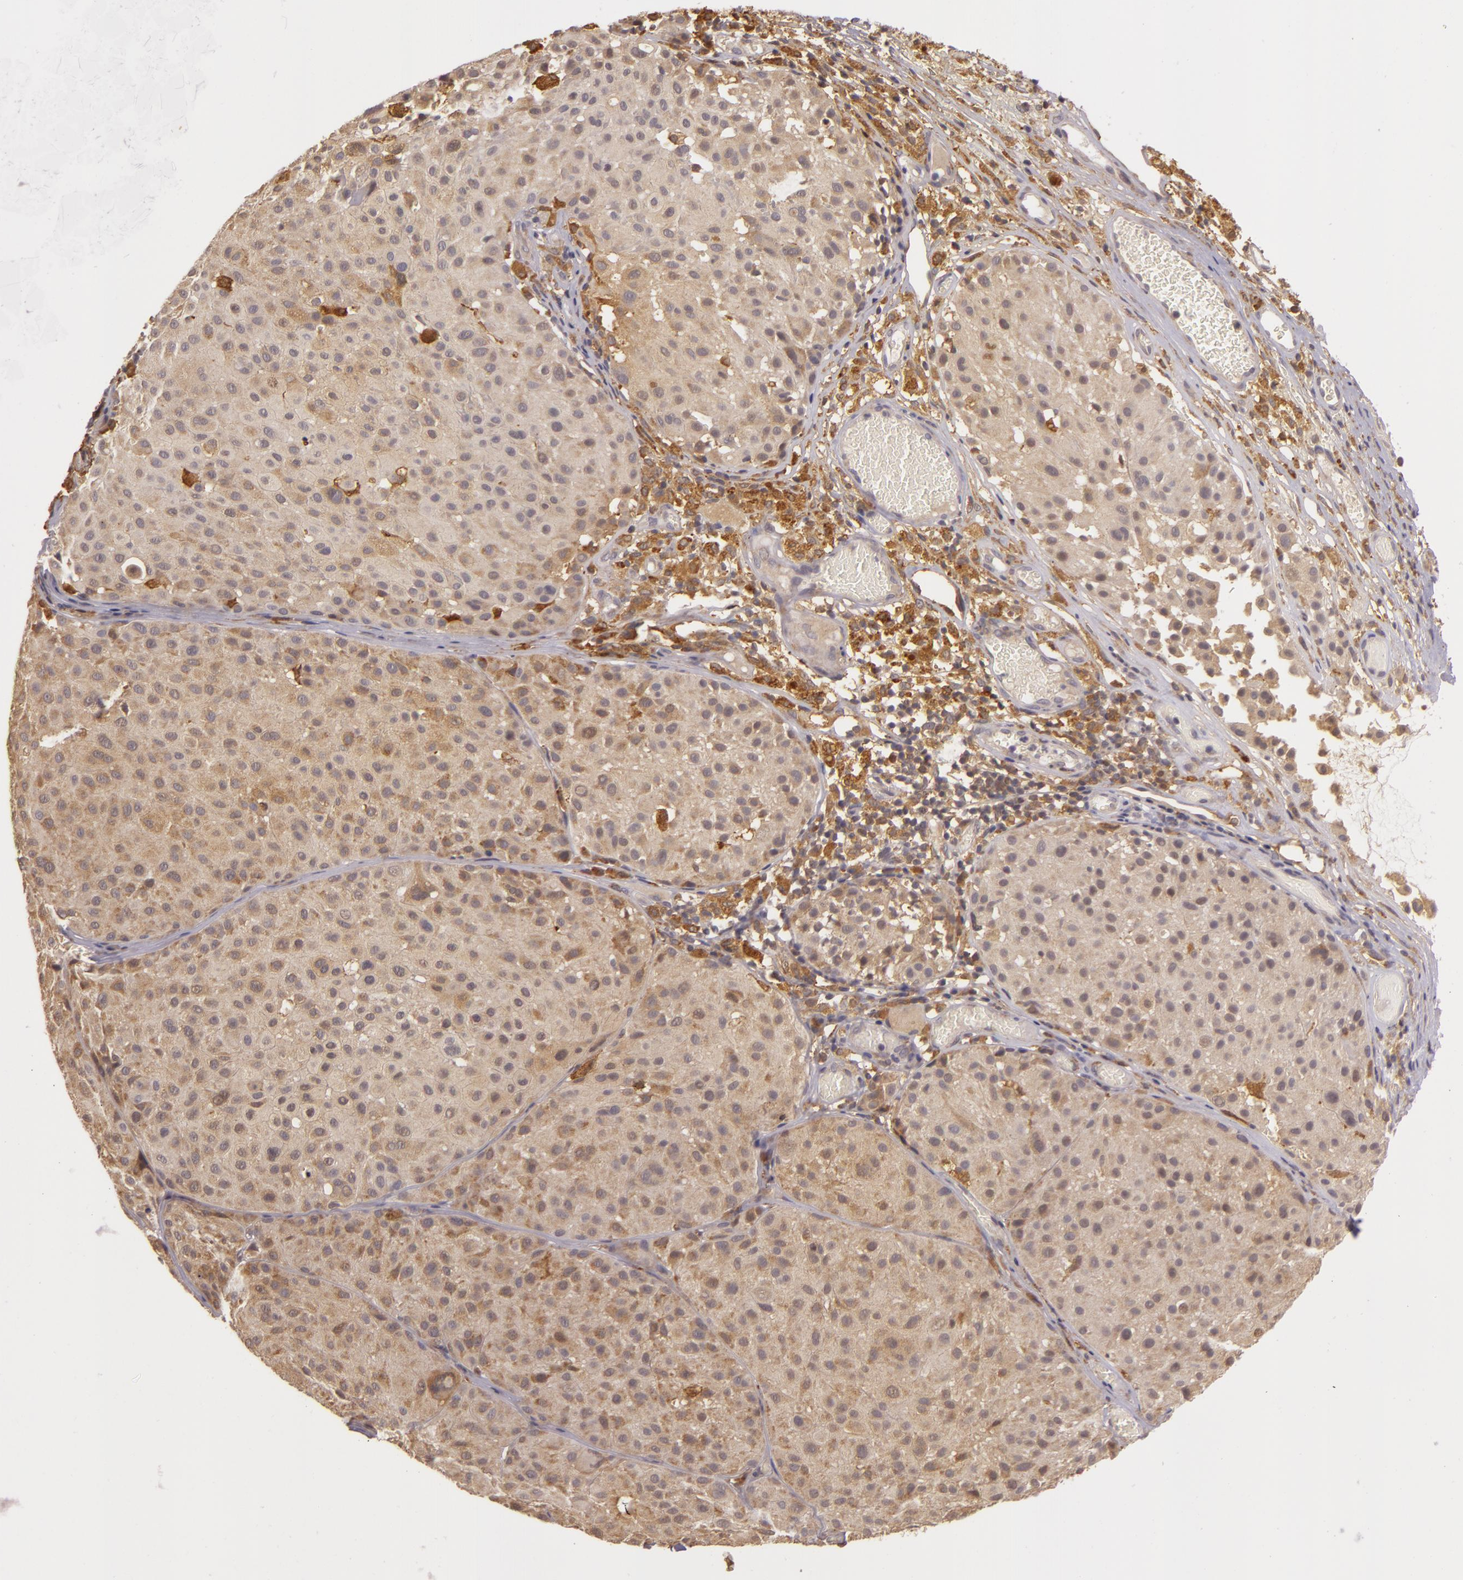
{"staining": {"intensity": "moderate", "quantity": ">75%", "location": "cytoplasmic/membranous"}, "tissue": "melanoma", "cell_type": "Tumor cells", "image_type": "cancer", "snomed": [{"axis": "morphology", "description": "Malignant melanoma, NOS"}, {"axis": "topography", "description": "Skin"}], "caption": "This histopathology image reveals immunohistochemistry staining of human malignant melanoma, with medium moderate cytoplasmic/membranous expression in approximately >75% of tumor cells.", "gene": "PPP1R3F", "patient": {"sex": "male", "age": 36}}